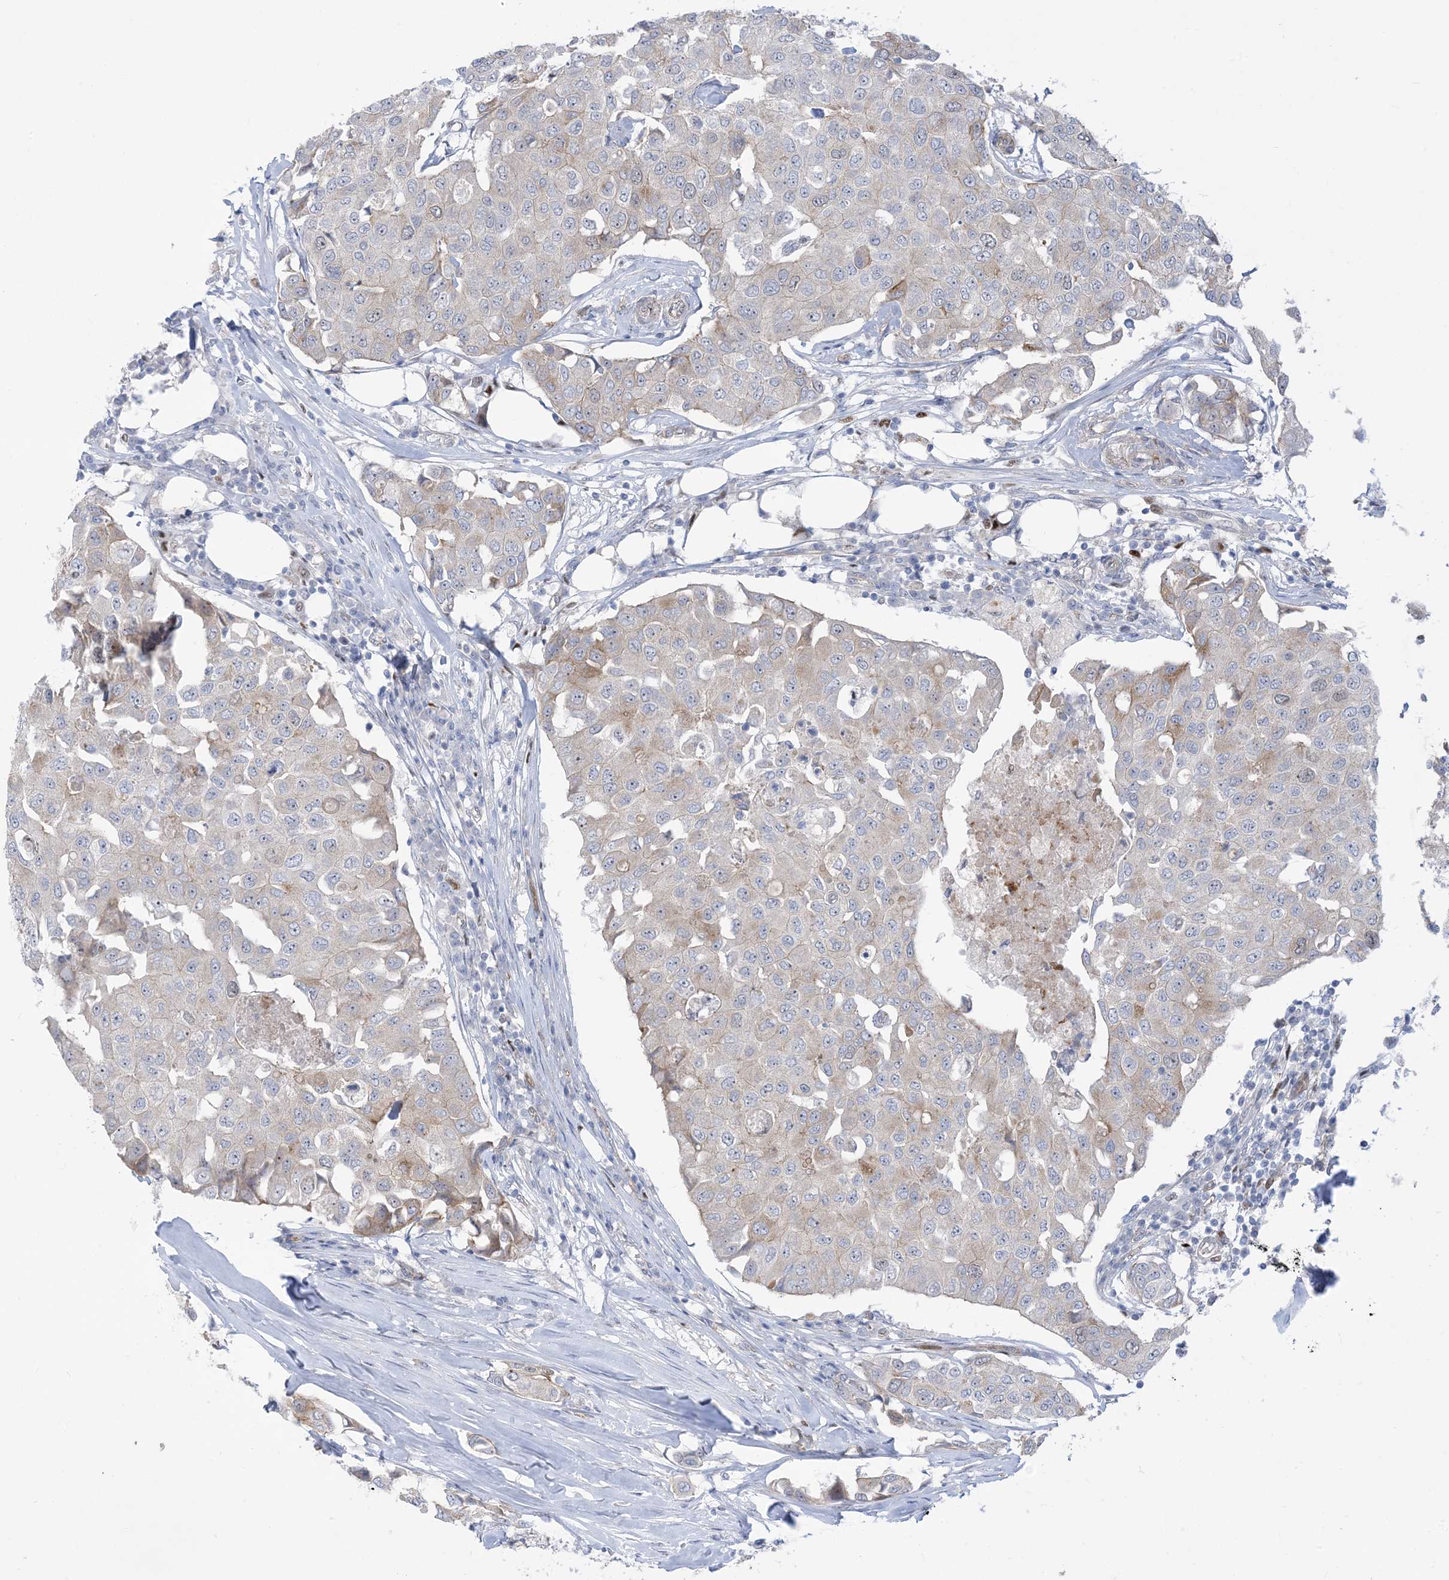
{"staining": {"intensity": "weak", "quantity": "<25%", "location": "cytoplasmic/membranous"}, "tissue": "breast cancer", "cell_type": "Tumor cells", "image_type": "cancer", "snomed": [{"axis": "morphology", "description": "Duct carcinoma"}, {"axis": "topography", "description": "Breast"}], "caption": "A high-resolution photomicrograph shows IHC staining of infiltrating ductal carcinoma (breast), which reveals no significant staining in tumor cells.", "gene": "MARS2", "patient": {"sex": "female", "age": 80}}